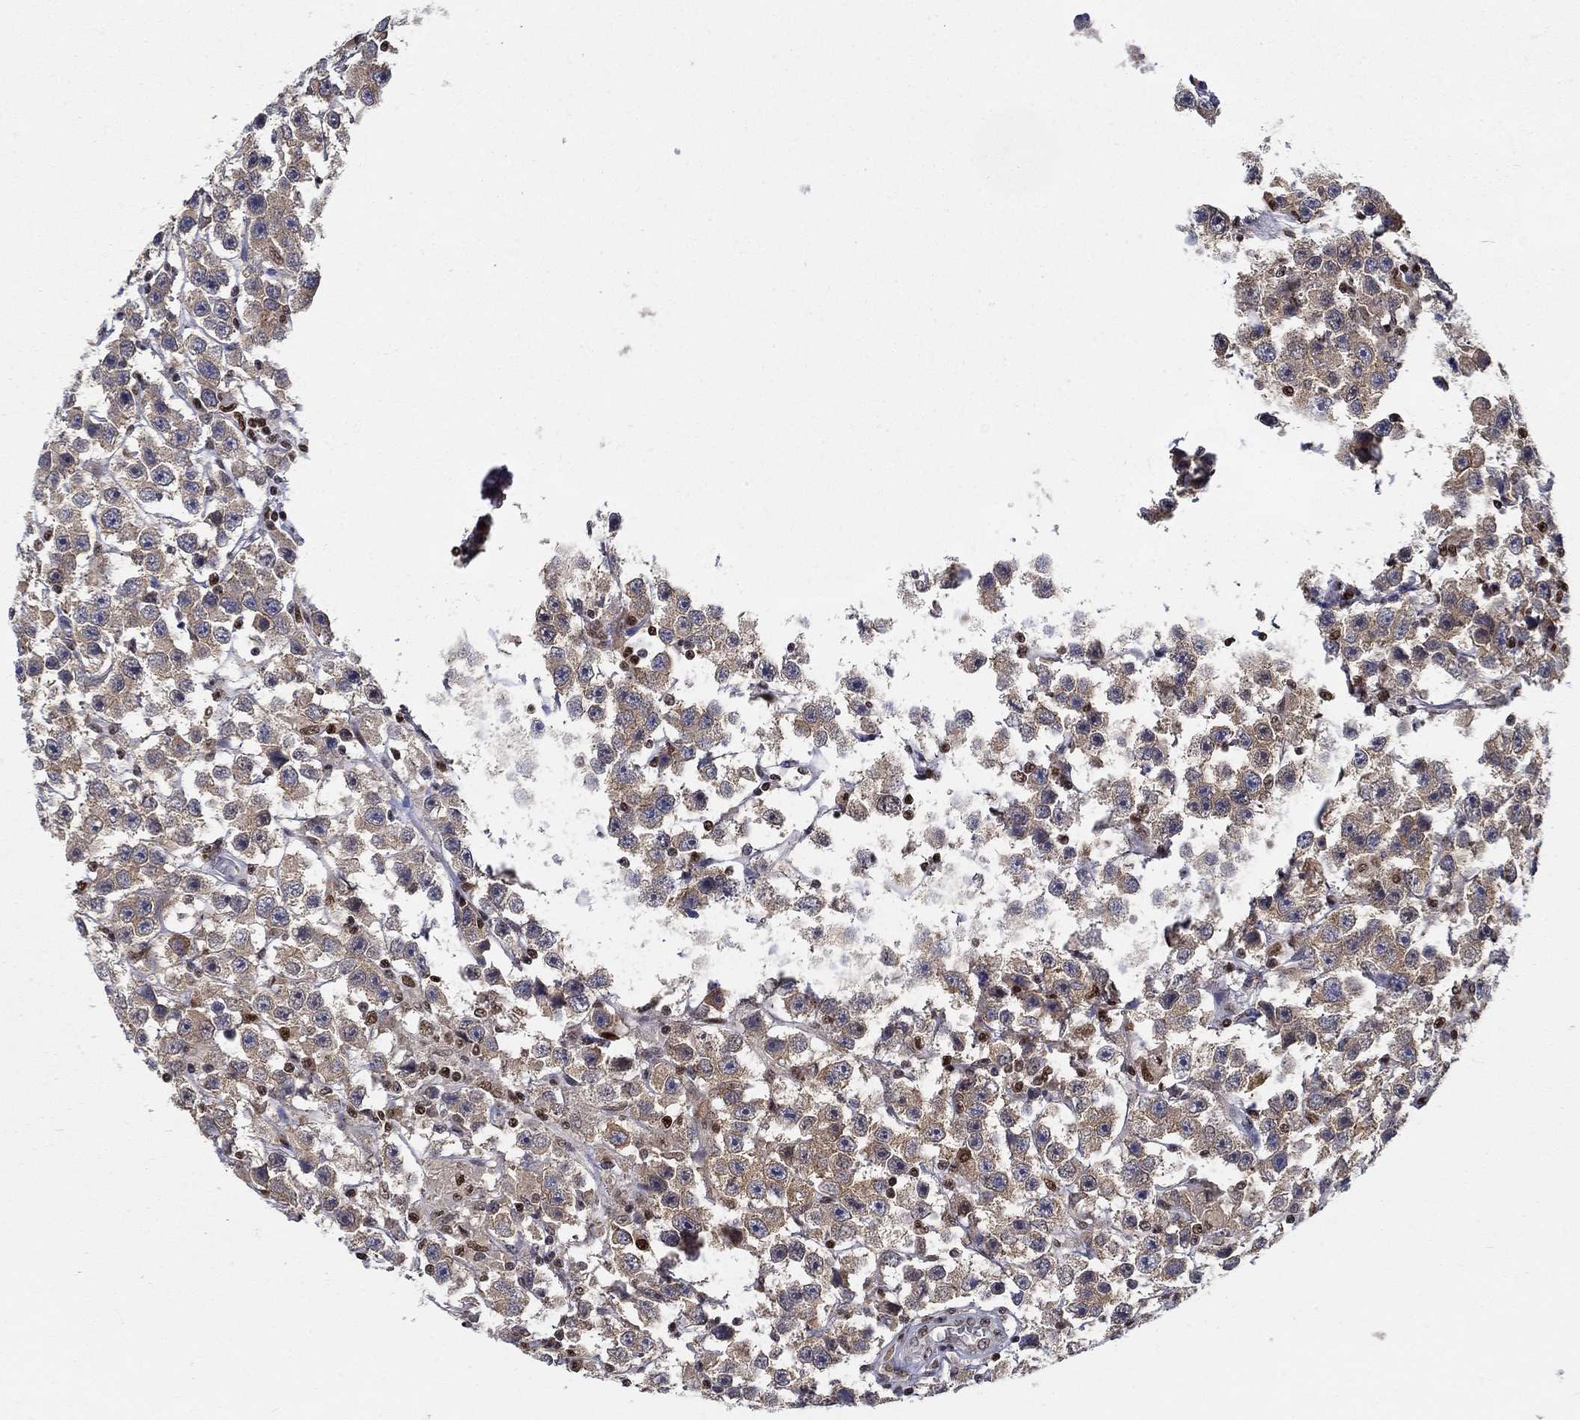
{"staining": {"intensity": "weak", "quantity": "25%-75%", "location": "cytoplasmic/membranous"}, "tissue": "testis cancer", "cell_type": "Tumor cells", "image_type": "cancer", "snomed": [{"axis": "morphology", "description": "Seminoma, NOS"}, {"axis": "topography", "description": "Testis"}], "caption": "Testis cancer (seminoma) tissue demonstrates weak cytoplasmic/membranous expression in approximately 25%-75% of tumor cells The protein of interest is shown in brown color, while the nuclei are stained blue.", "gene": "ZNF594", "patient": {"sex": "male", "age": 45}}